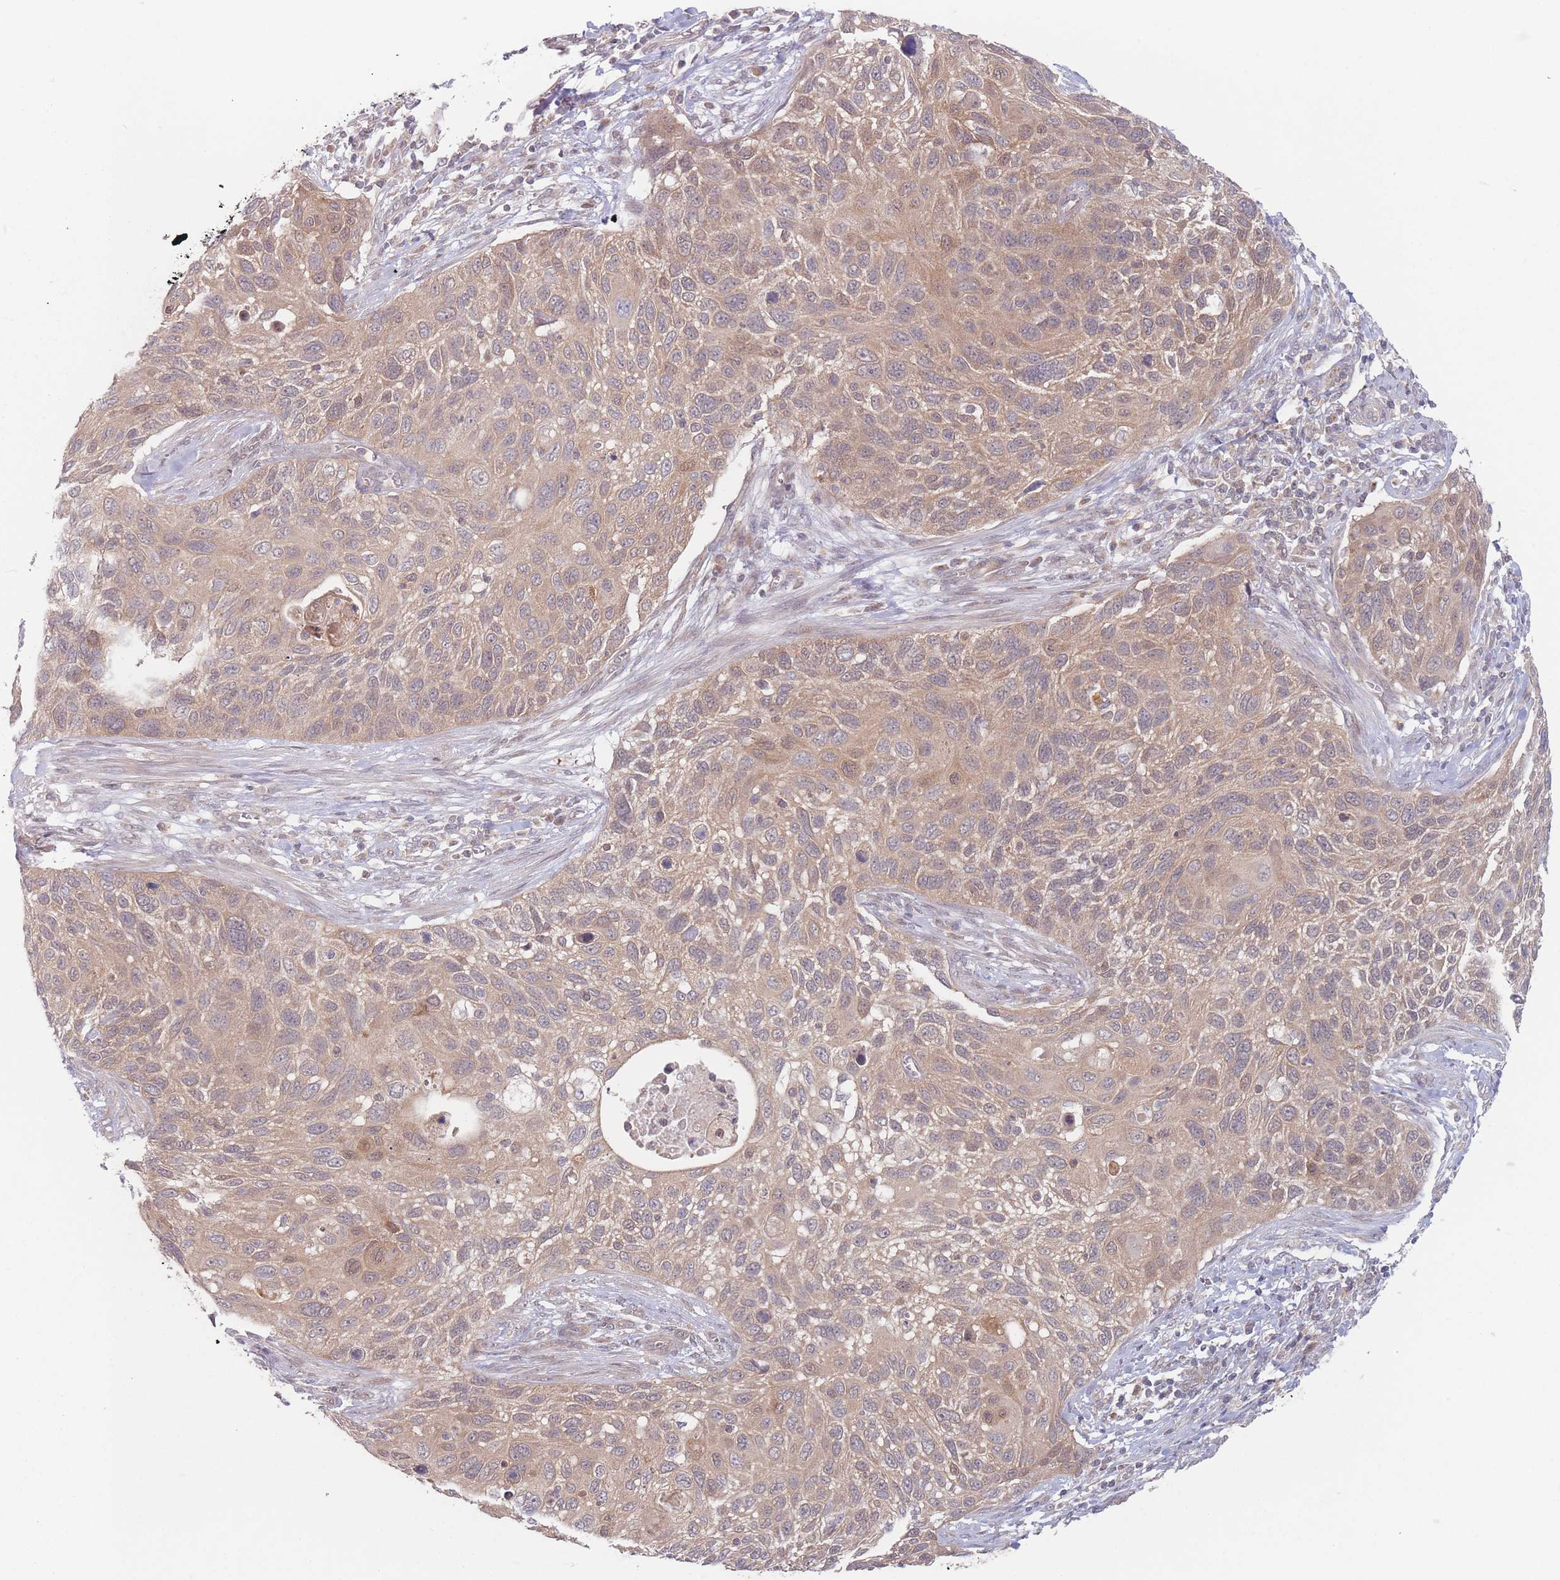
{"staining": {"intensity": "moderate", "quantity": ">75%", "location": "cytoplasmic/membranous"}, "tissue": "cervical cancer", "cell_type": "Tumor cells", "image_type": "cancer", "snomed": [{"axis": "morphology", "description": "Squamous cell carcinoma, NOS"}, {"axis": "topography", "description": "Cervix"}], "caption": "Immunohistochemical staining of human cervical cancer (squamous cell carcinoma) demonstrates medium levels of moderate cytoplasmic/membranous staining in approximately >75% of tumor cells.", "gene": "PPM1A", "patient": {"sex": "female", "age": 70}}